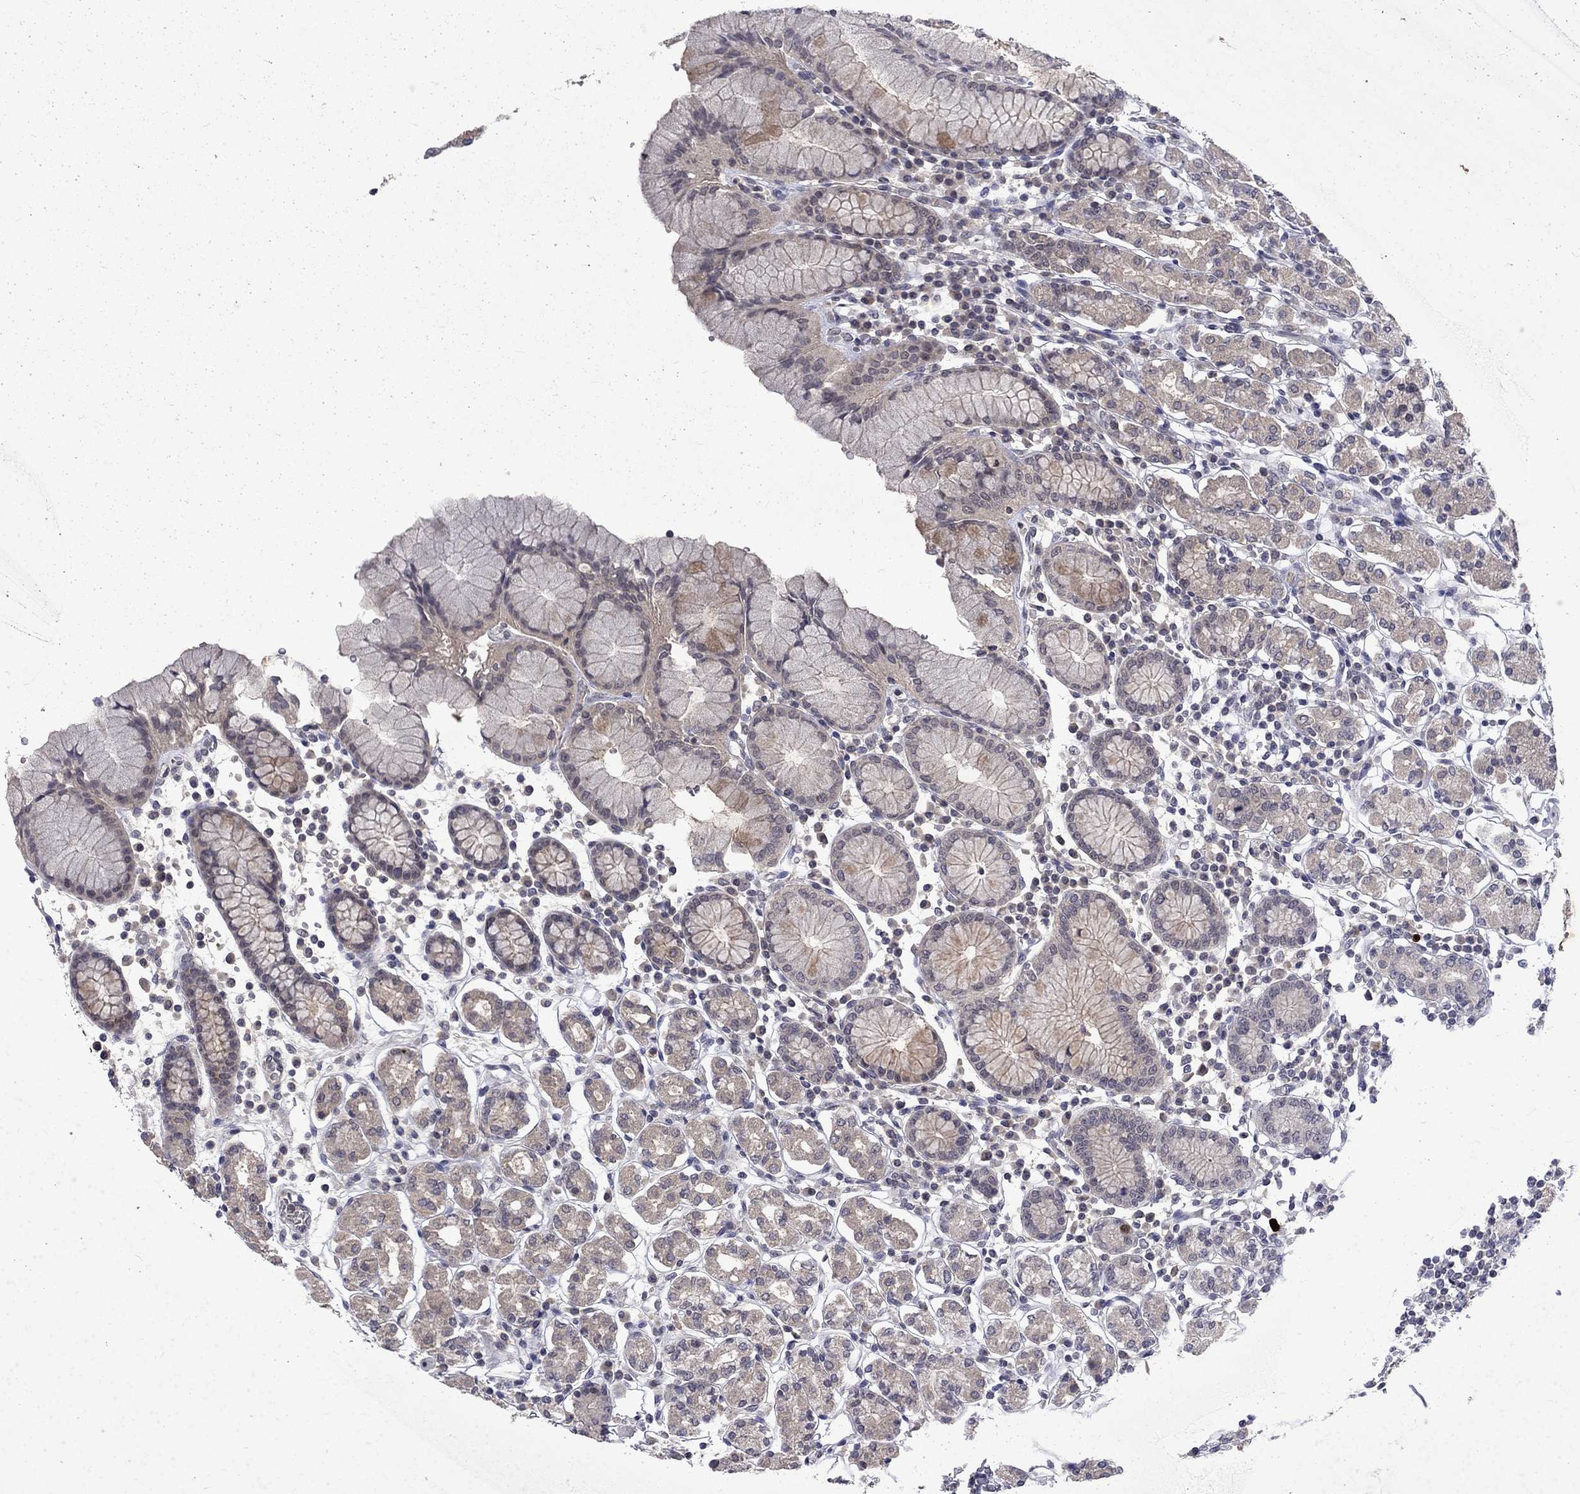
{"staining": {"intensity": "weak", "quantity": "<25%", "location": "cytoplasmic/membranous"}, "tissue": "stomach", "cell_type": "Glandular cells", "image_type": "normal", "snomed": [{"axis": "morphology", "description": "Normal tissue, NOS"}, {"axis": "topography", "description": "Stomach, upper"}, {"axis": "topography", "description": "Stomach"}], "caption": "Micrograph shows no significant protein positivity in glandular cells of benign stomach. Brightfield microscopy of immunohistochemistry stained with DAB (3,3'-diaminobenzidine) (brown) and hematoxylin (blue), captured at high magnification.", "gene": "CHAT", "patient": {"sex": "male", "age": 62}}